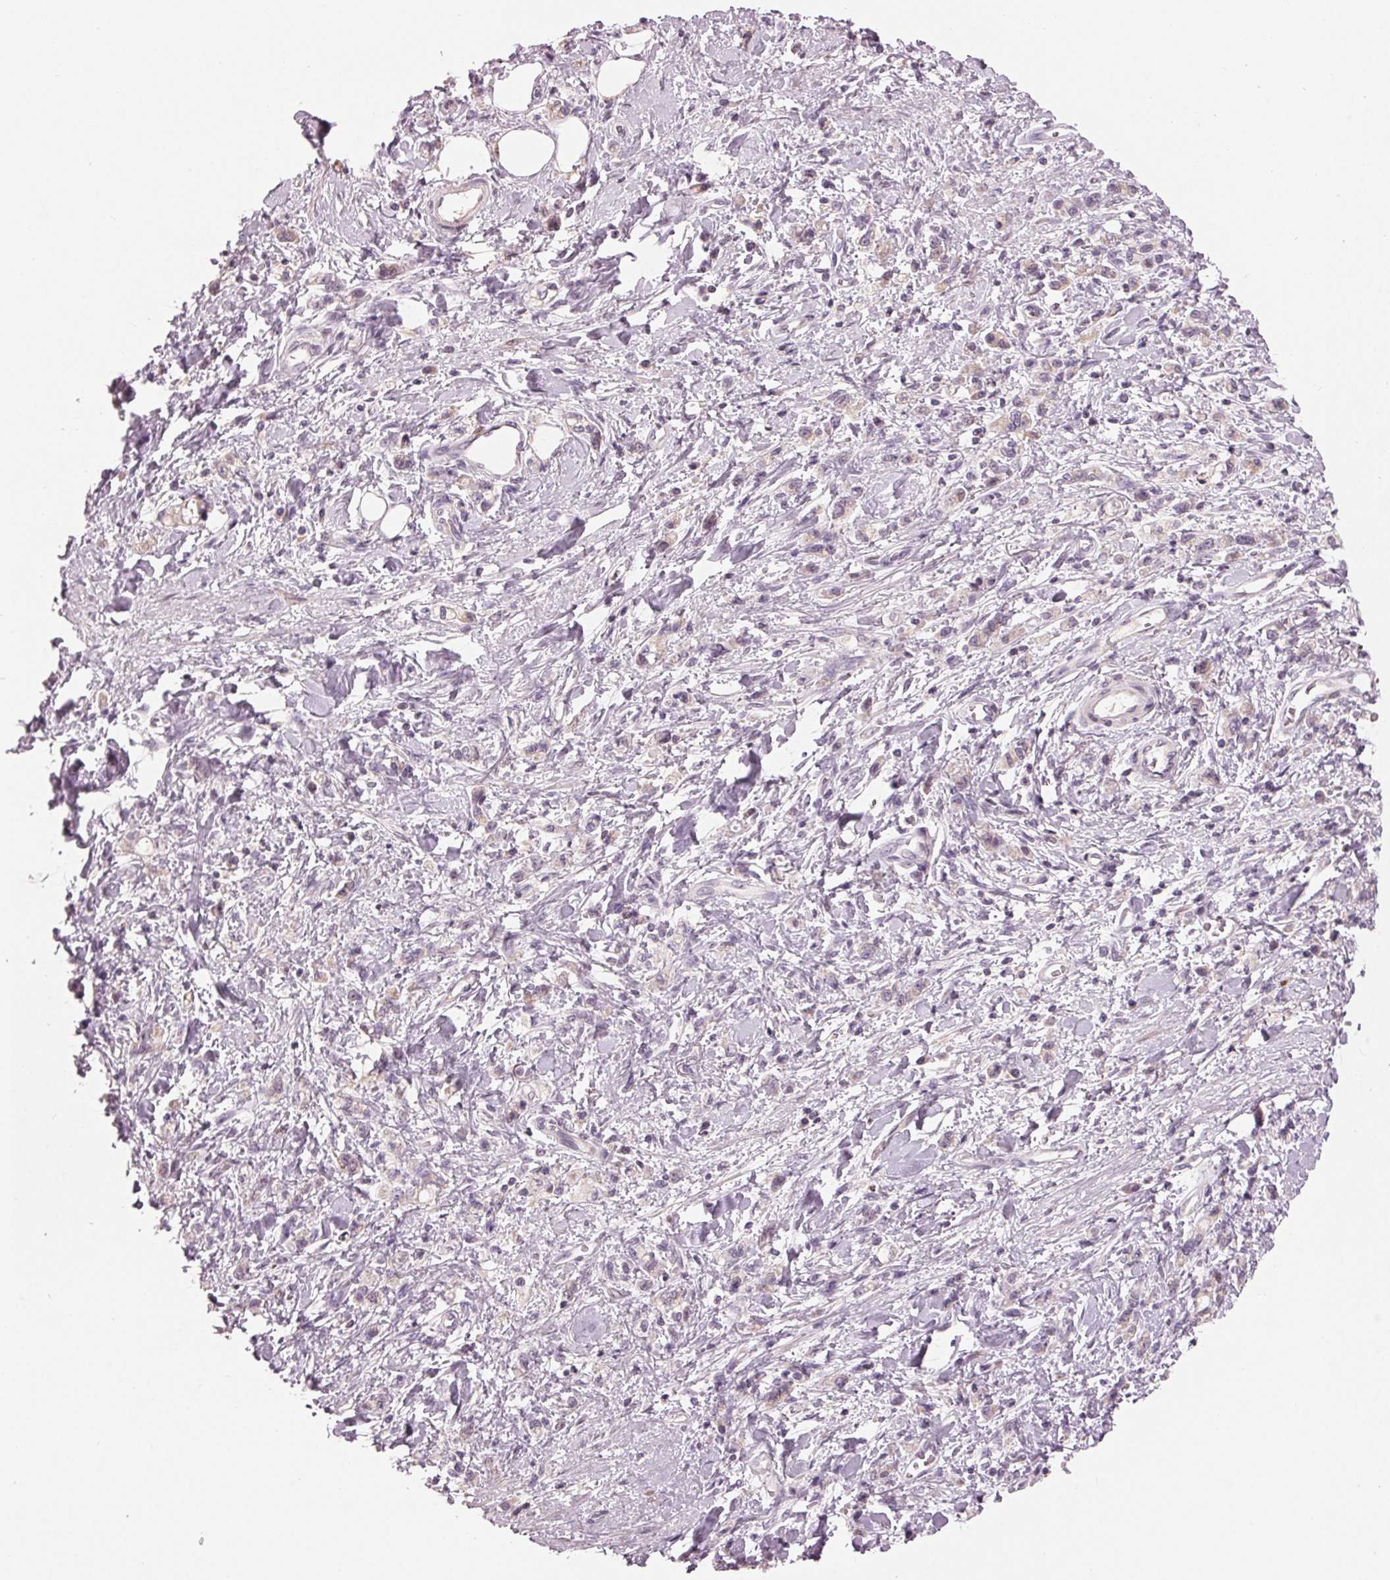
{"staining": {"intensity": "negative", "quantity": "none", "location": "none"}, "tissue": "stomach cancer", "cell_type": "Tumor cells", "image_type": "cancer", "snomed": [{"axis": "morphology", "description": "Adenocarcinoma, NOS"}, {"axis": "topography", "description": "Stomach"}], "caption": "The IHC image has no significant expression in tumor cells of stomach cancer tissue.", "gene": "ZNF605", "patient": {"sex": "male", "age": 77}}